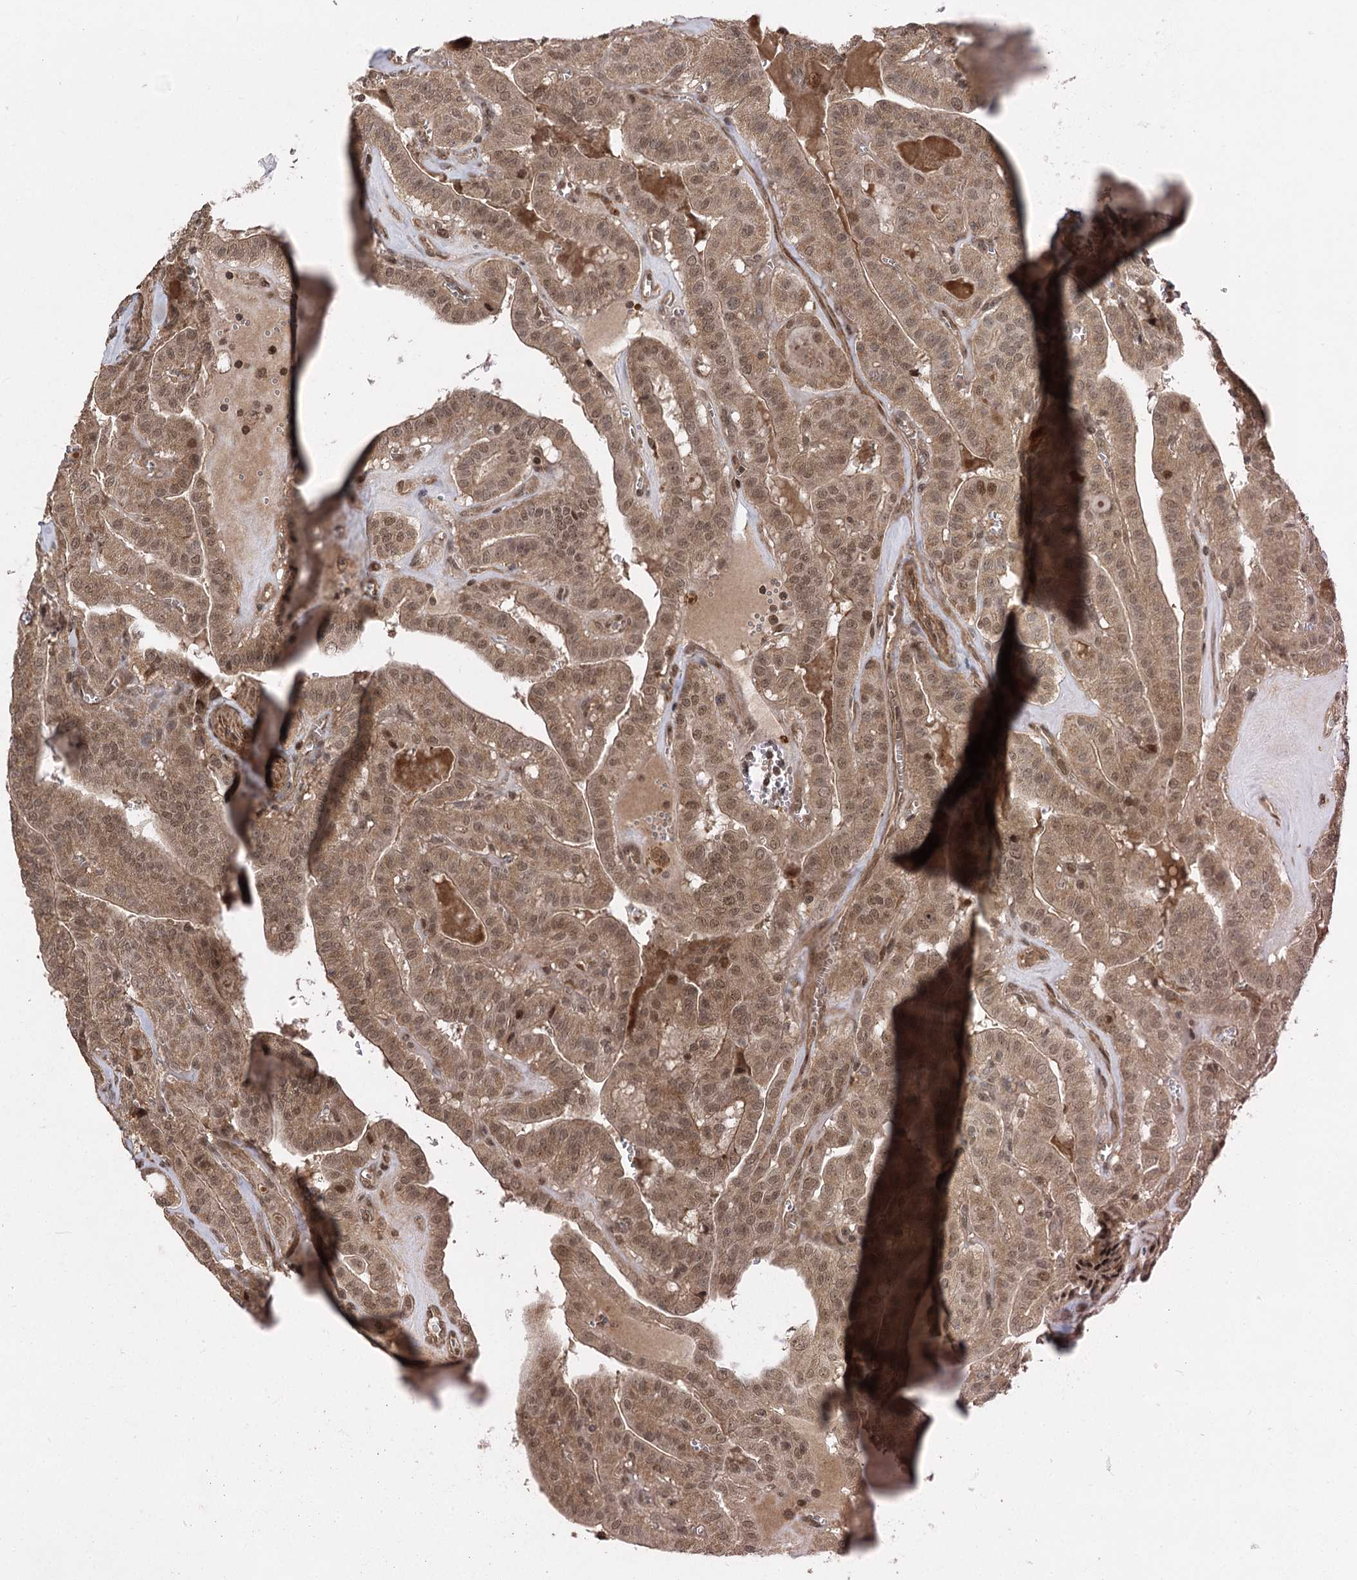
{"staining": {"intensity": "moderate", "quantity": ">75%", "location": "cytoplasmic/membranous,nuclear"}, "tissue": "thyroid cancer", "cell_type": "Tumor cells", "image_type": "cancer", "snomed": [{"axis": "morphology", "description": "Papillary adenocarcinoma, NOS"}, {"axis": "topography", "description": "Thyroid gland"}], "caption": "This image shows IHC staining of human papillary adenocarcinoma (thyroid), with medium moderate cytoplasmic/membranous and nuclear expression in approximately >75% of tumor cells.", "gene": "TENM2", "patient": {"sex": "male", "age": 52}}